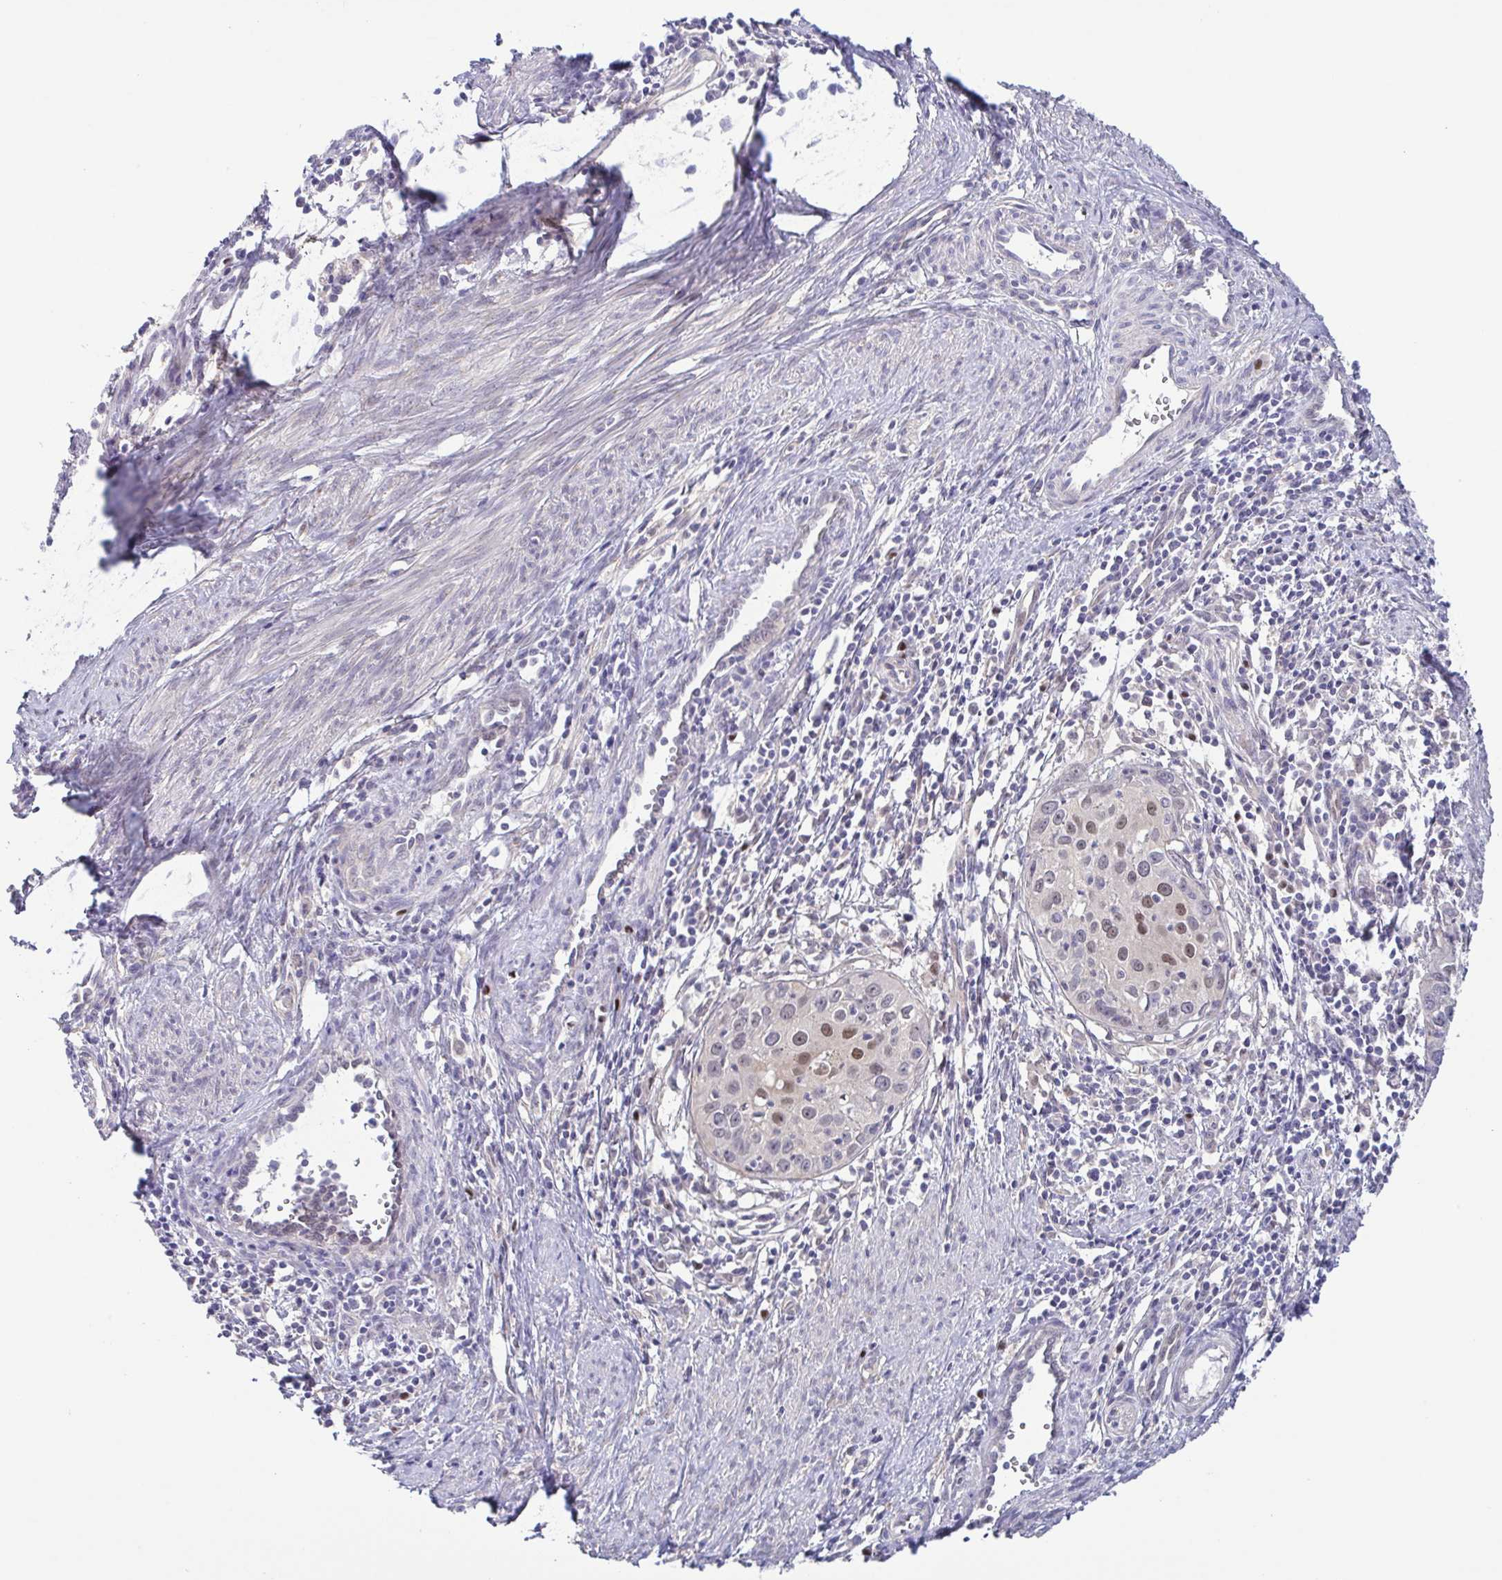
{"staining": {"intensity": "moderate", "quantity": "<25%", "location": "nuclear"}, "tissue": "cervical cancer", "cell_type": "Tumor cells", "image_type": "cancer", "snomed": [{"axis": "morphology", "description": "Squamous cell carcinoma, NOS"}, {"axis": "topography", "description": "Cervix"}], "caption": "About <25% of tumor cells in human cervical squamous cell carcinoma demonstrate moderate nuclear protein positivity as visualized by brown immunohistochemical staining.", "gene": "UBE2Q1", "patient": {"sex": "female", "age": 40}}